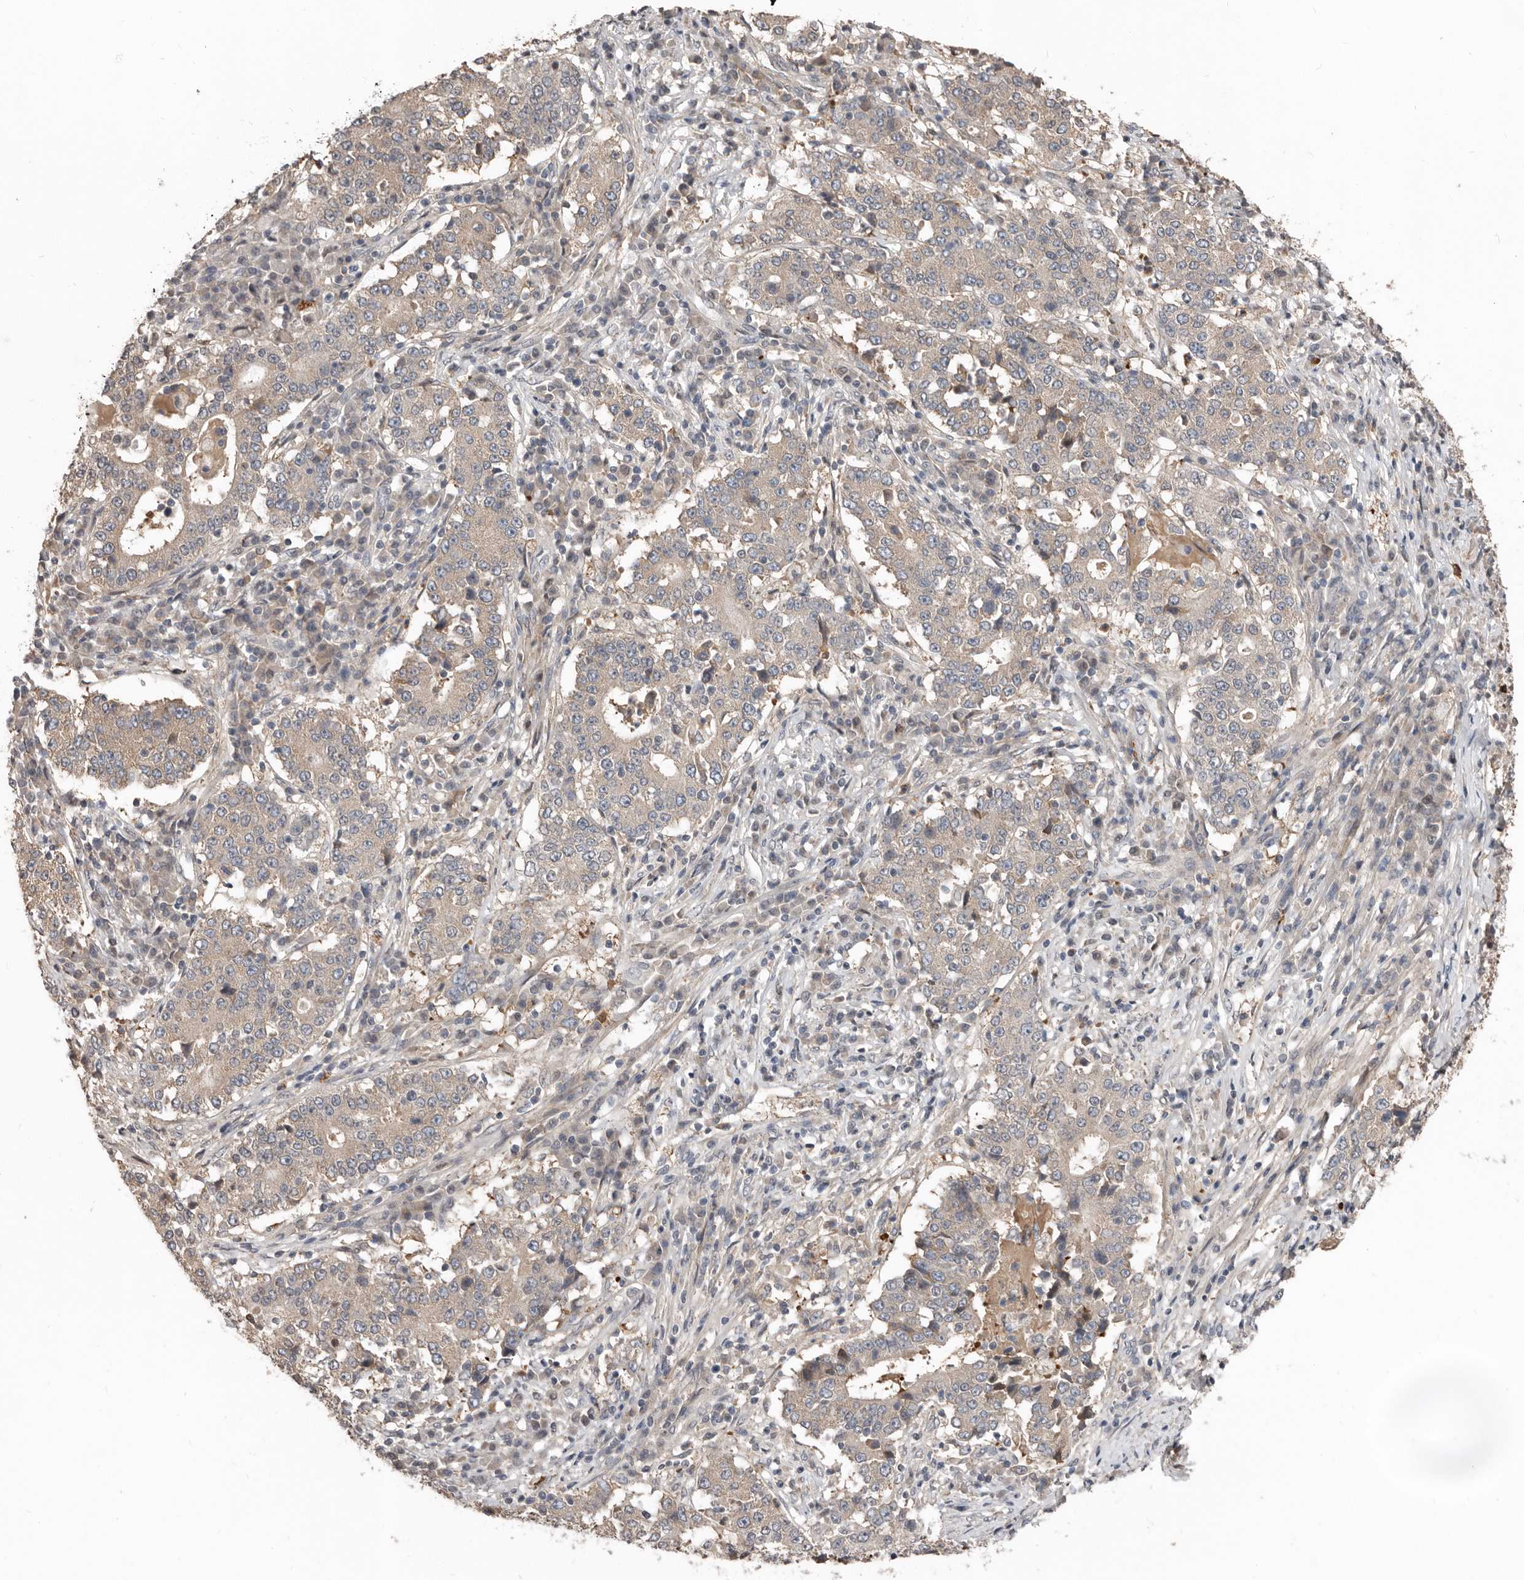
{"staining": {"intensity": "negative", "quantity": "none", "location": "none"}, "tissue": "stomach cancer", "cell_type": "Tumor cells", "image_type": "cancer", "snomed": [{"axis": "morphology", "description": "Adenocarcinoma, NOS"}, {"axis": "topography", "description": "Stomach"}], "caption": "This is a image of immunohistochemistry (IHC) staining of stomach cancer (adenocarcinoma), which shows no expression in tumor cells.", "gene": "LRGUK", "patient": {"sex": "male", "age": 59}}